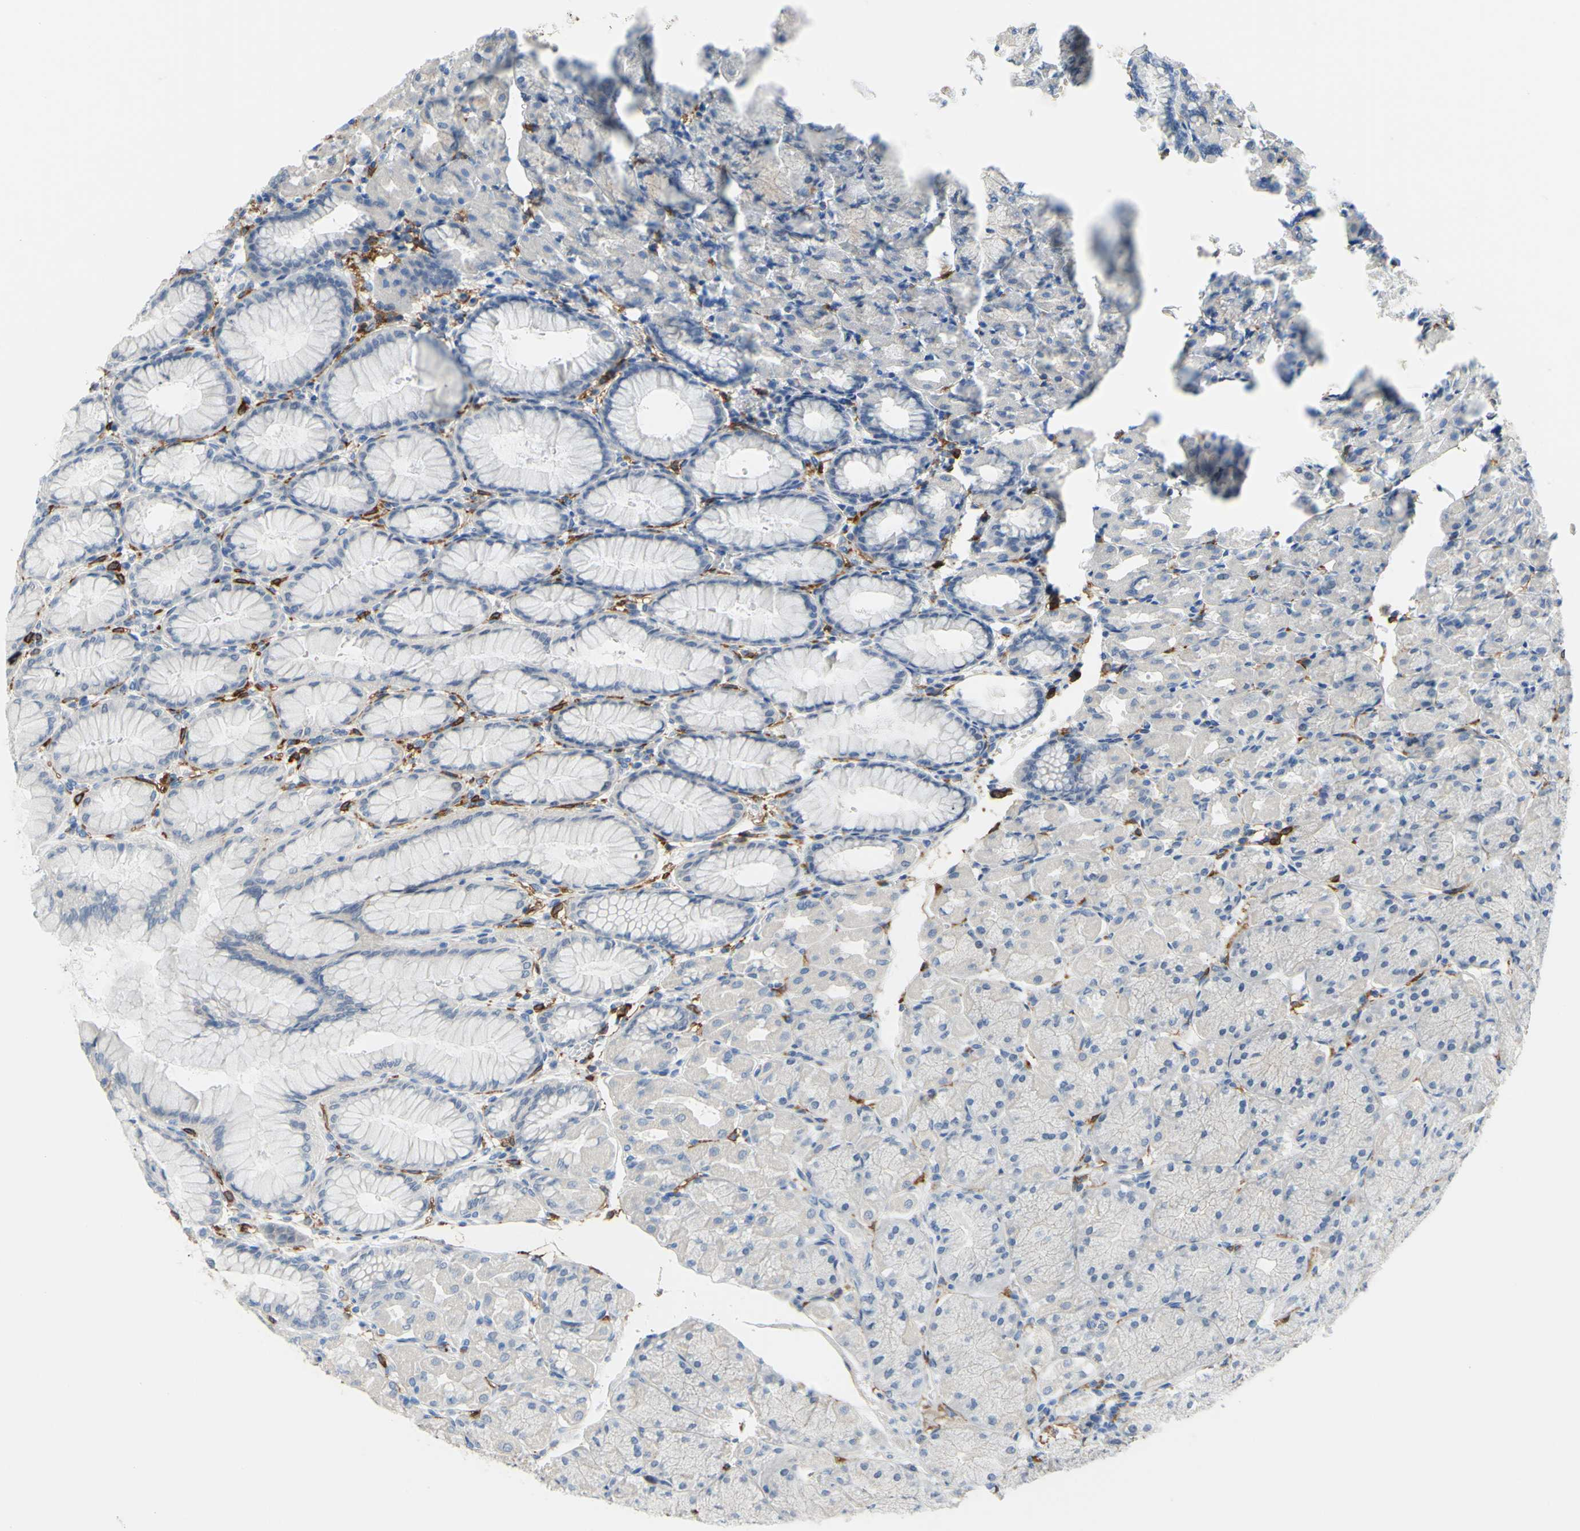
{"staining": {"intensity": "negative", "quantity": "none", "location": "none"}, "tissue": "stomach", "cell_type": "Glandular cells", "image_type": "normal", "snomed": [{"axis": "morphology", "description": "Normal tissue, NOS"}, {"axis": "topography", "description": "Stomach, upper"}], "caption": "IHC photomicrograph of unremarkable human stomach stained for a protein (brown), which shows no staining in glandular cells.", "gene": "FCGR2A", "patient": {"sex": "female", "age": 56}}